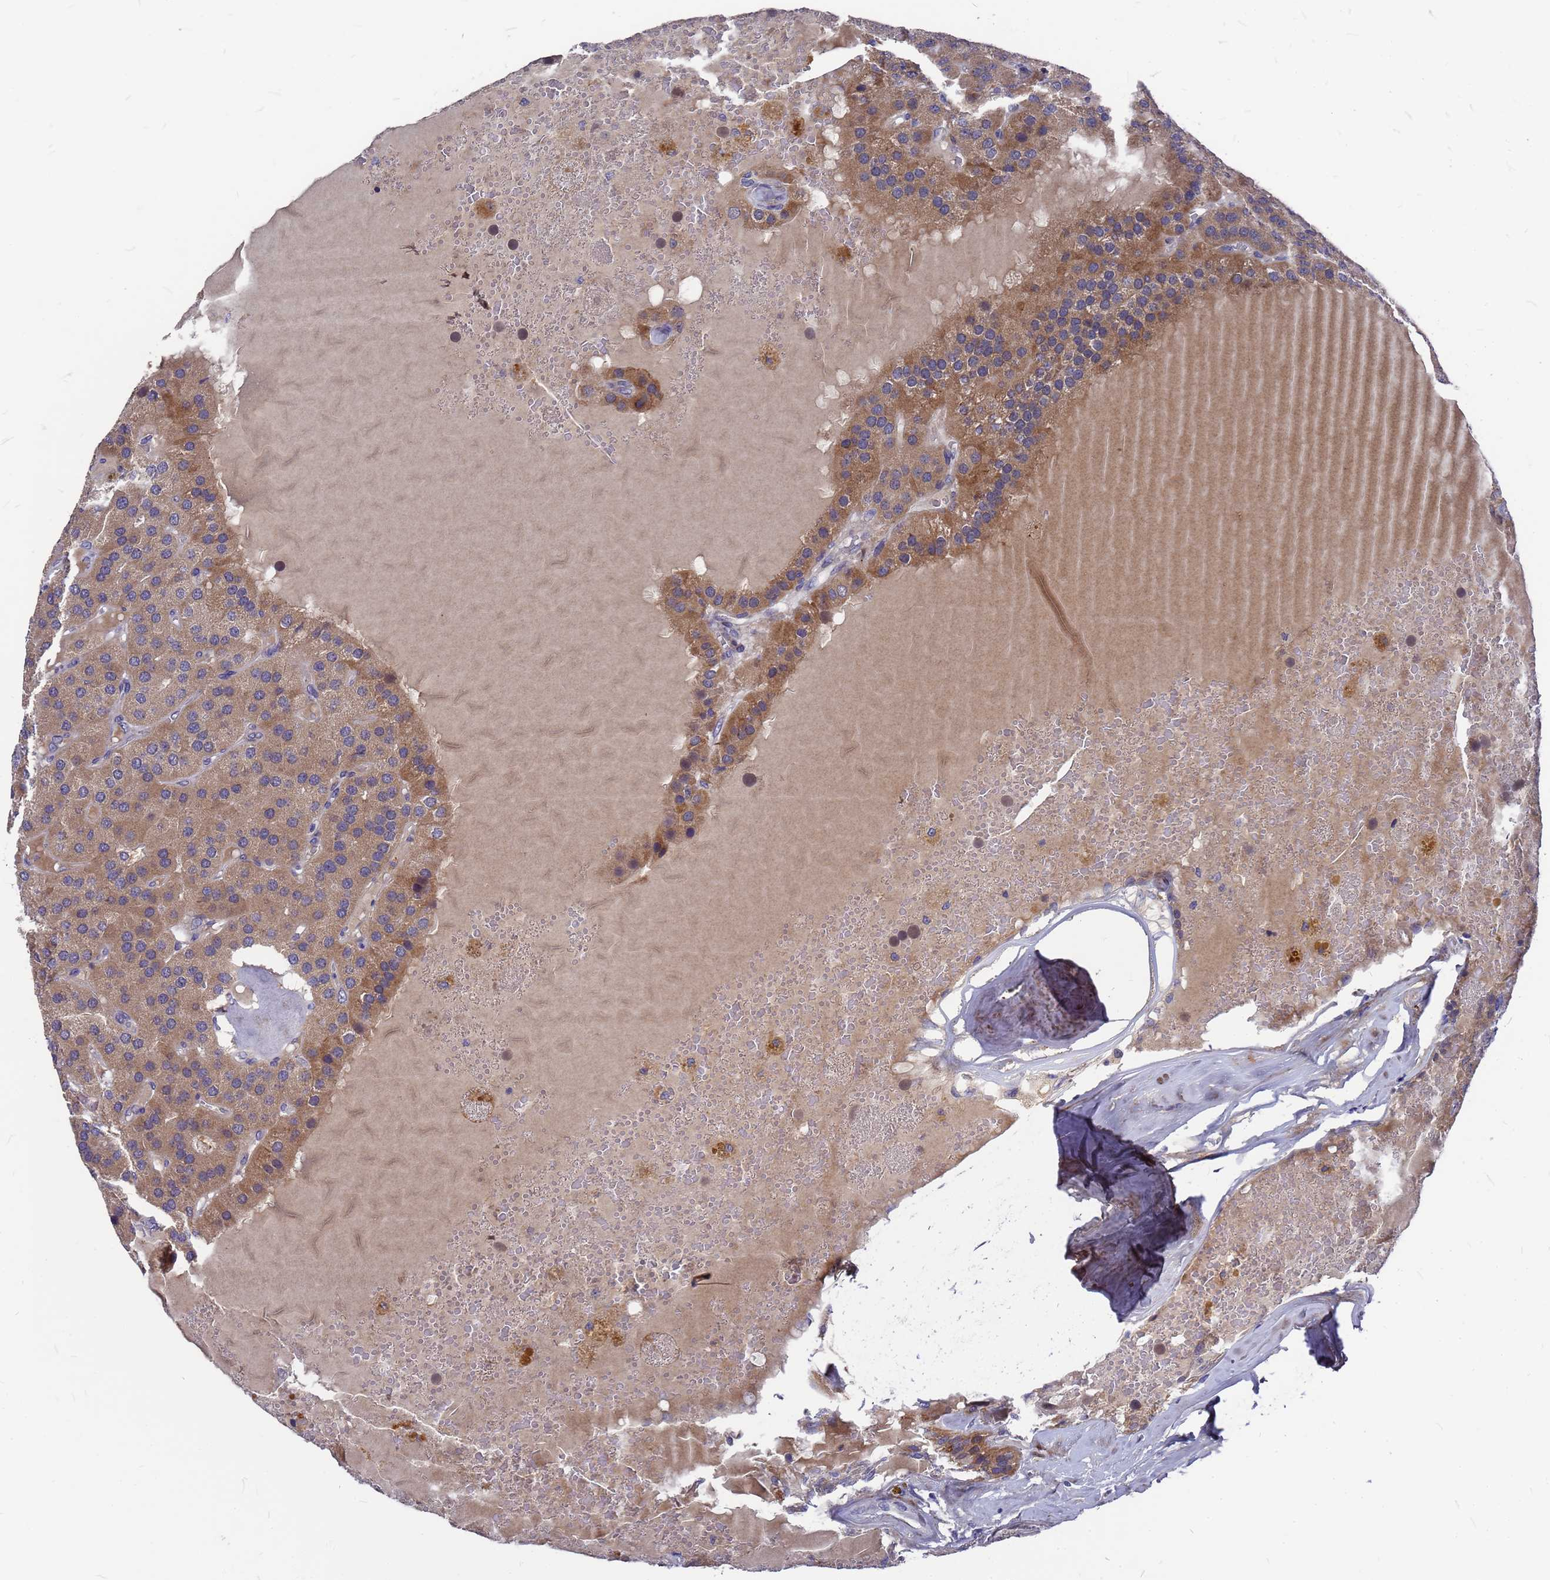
{"staining": {"intensity": "moderate", "quantity": "25%-75%", "location": "cytoplasmic/membranous"}, "tissue": "parathyroid gland", "cell_type": "Glandular cells", "image_type": "normal", "snomed": [{"axis": "morphology", "description": "Normal tissue, NOS"}, {"axis": "morphology", "description": "Adenoma, NOS"}, {"axis": "topography", "description": "Parathyroid gland"}], "caption": "The image displays immunohistochemical staining of normal parathyroid gland. There is moderate cytoplasmic/membranous positivity is identified in approximately 25%-75% of glandular cells. Nuclei are stained in blue.", "gene": "ZNF717", "patient": {"sex": "female", "age": 86}}